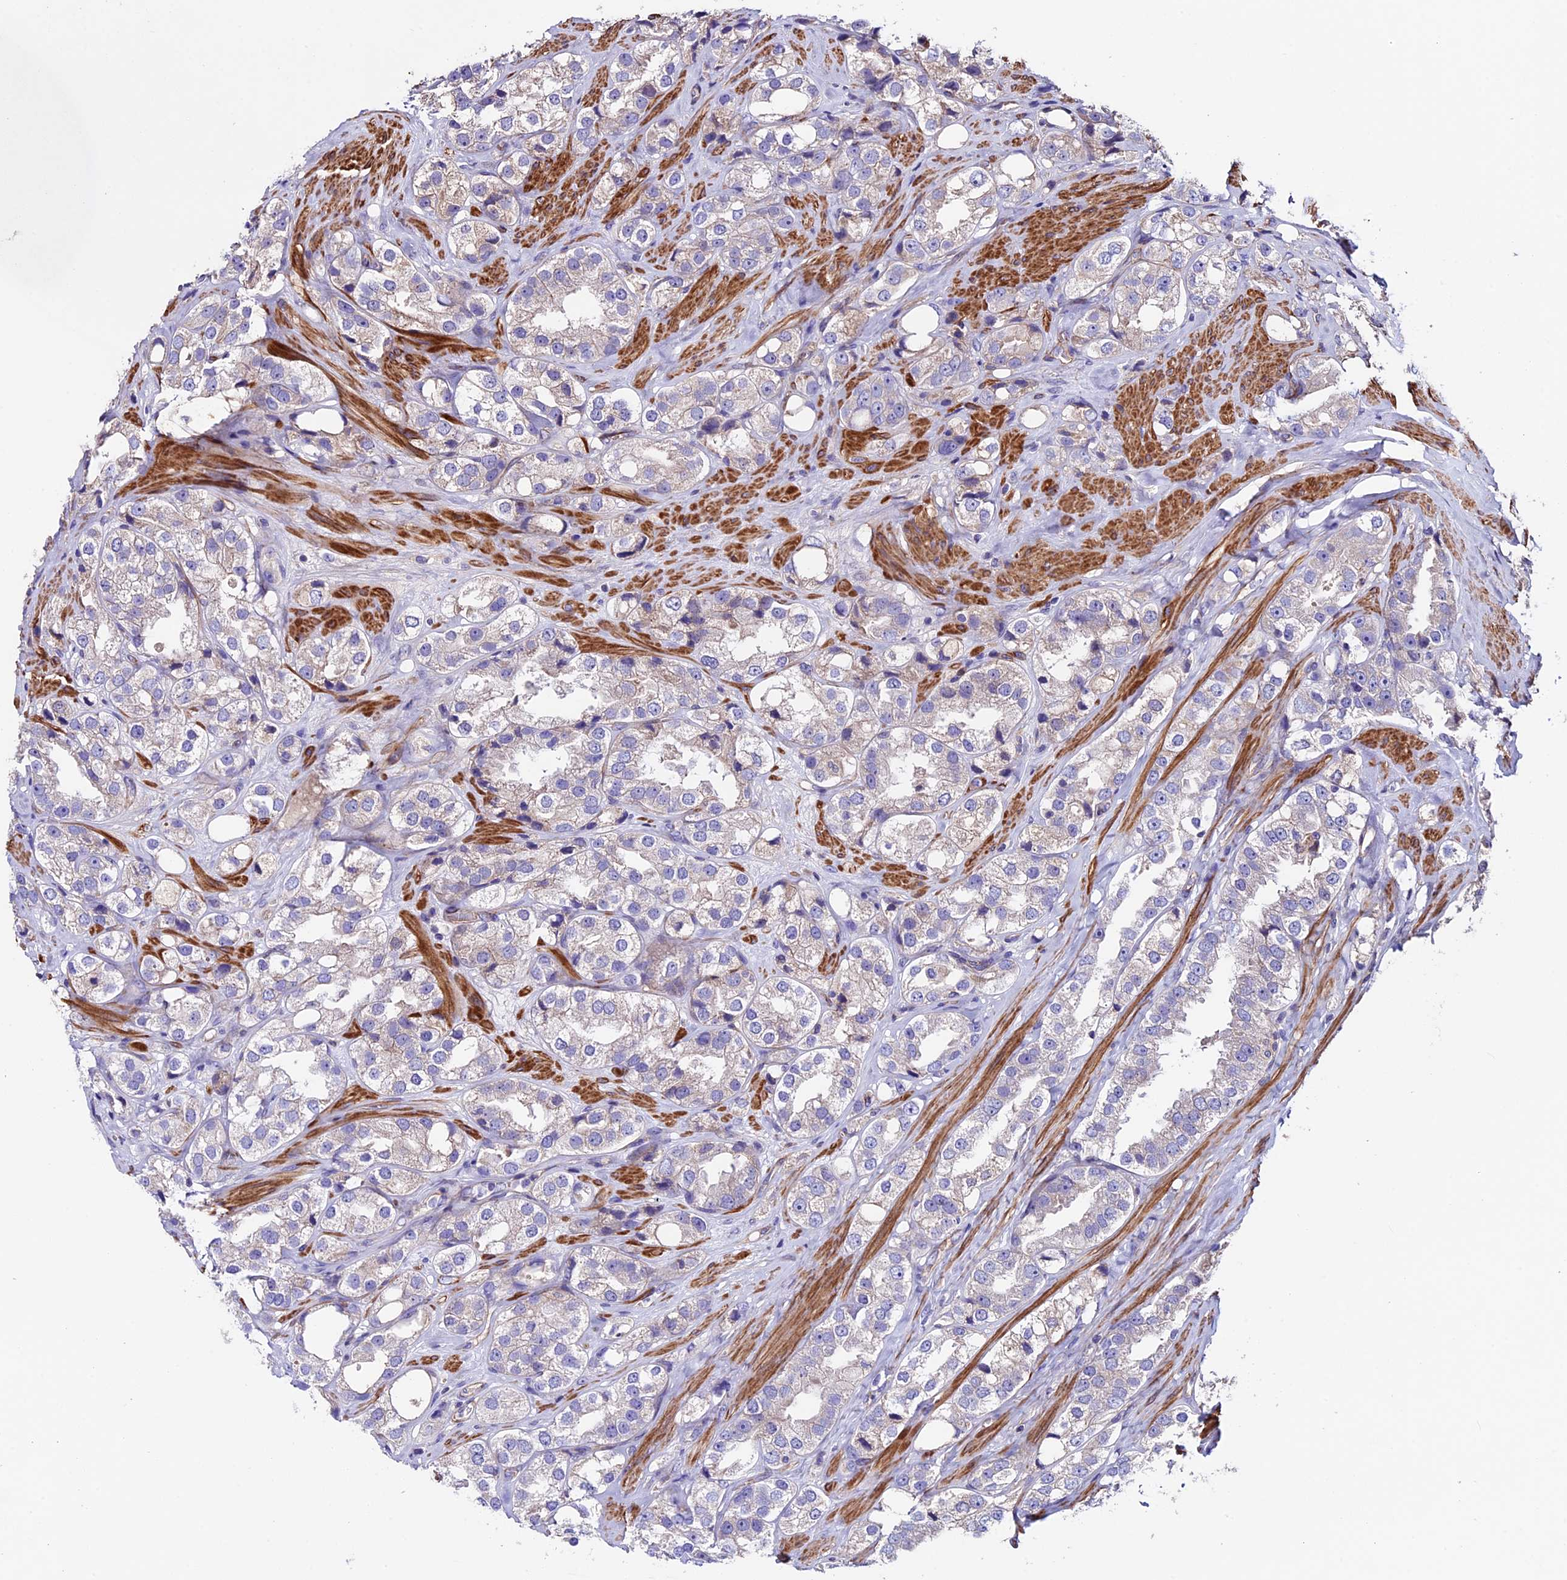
{"staining": {"intensity": "negative", "quantity": "none", "location": "none"}, "tissue": "prostate cancer", "cell_type": "Tumor cells", "image_type": "cancer", "snomed": [{"axis": "morphology", "description": "Adenocarcinoma, NOS"}, {"axis": "topography", "description": "Prostate"}], "caption": "Adenocarcinoma (prostate) was stained to show a protein in brown. There is no significant expression in tumor cells. (Stains: DAB (3,3'-diaminobenzidine) immunohistochemistry (IHC) with hematoxylin counter stain, Microscopy: brightfield microscopy at high magnification).", "gene": "EVA1B", "patient": {"sex": "male", "age": 79}}